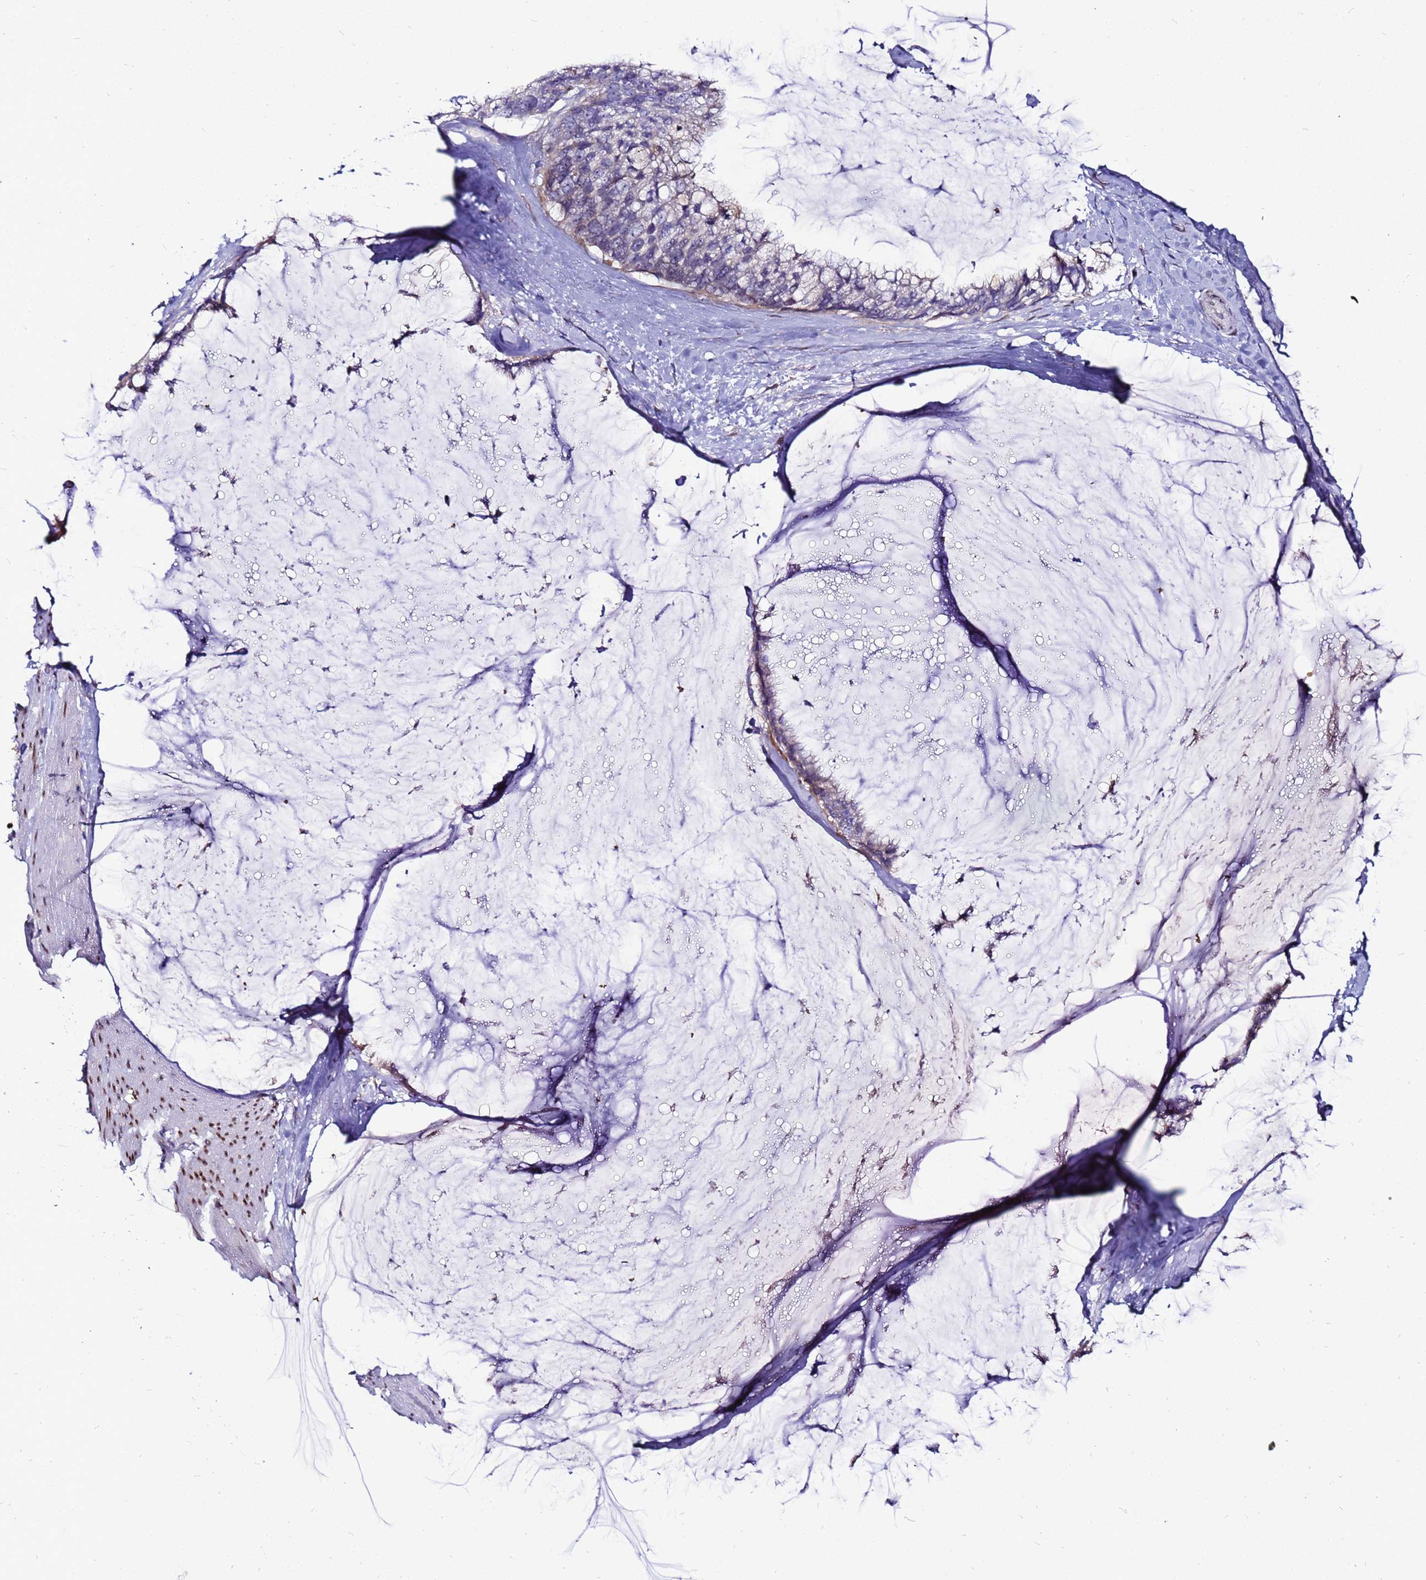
{"staining": {"intensity": "negative", "quantity": "none", "location": "none"}, "tissue": "ovarian cancer", "cell_type": "Tumor cells", "image_type": "cancer", "snomed": [{"axis": "morphology", "description": "Cystadenocarcinoma, mucinous, NOS"}, {"axis": "topography", "description": "Ovary"}], "caption": "Immunohistochemical staining of ovarian cancer (mucinous cystadenocarcinoma) exhibits no significant expression in tumor cells. (DAB IHC with hematoxylin counter stain).", "gene": "CCDC71", "patient": {"sex": "female", "age": 39}}